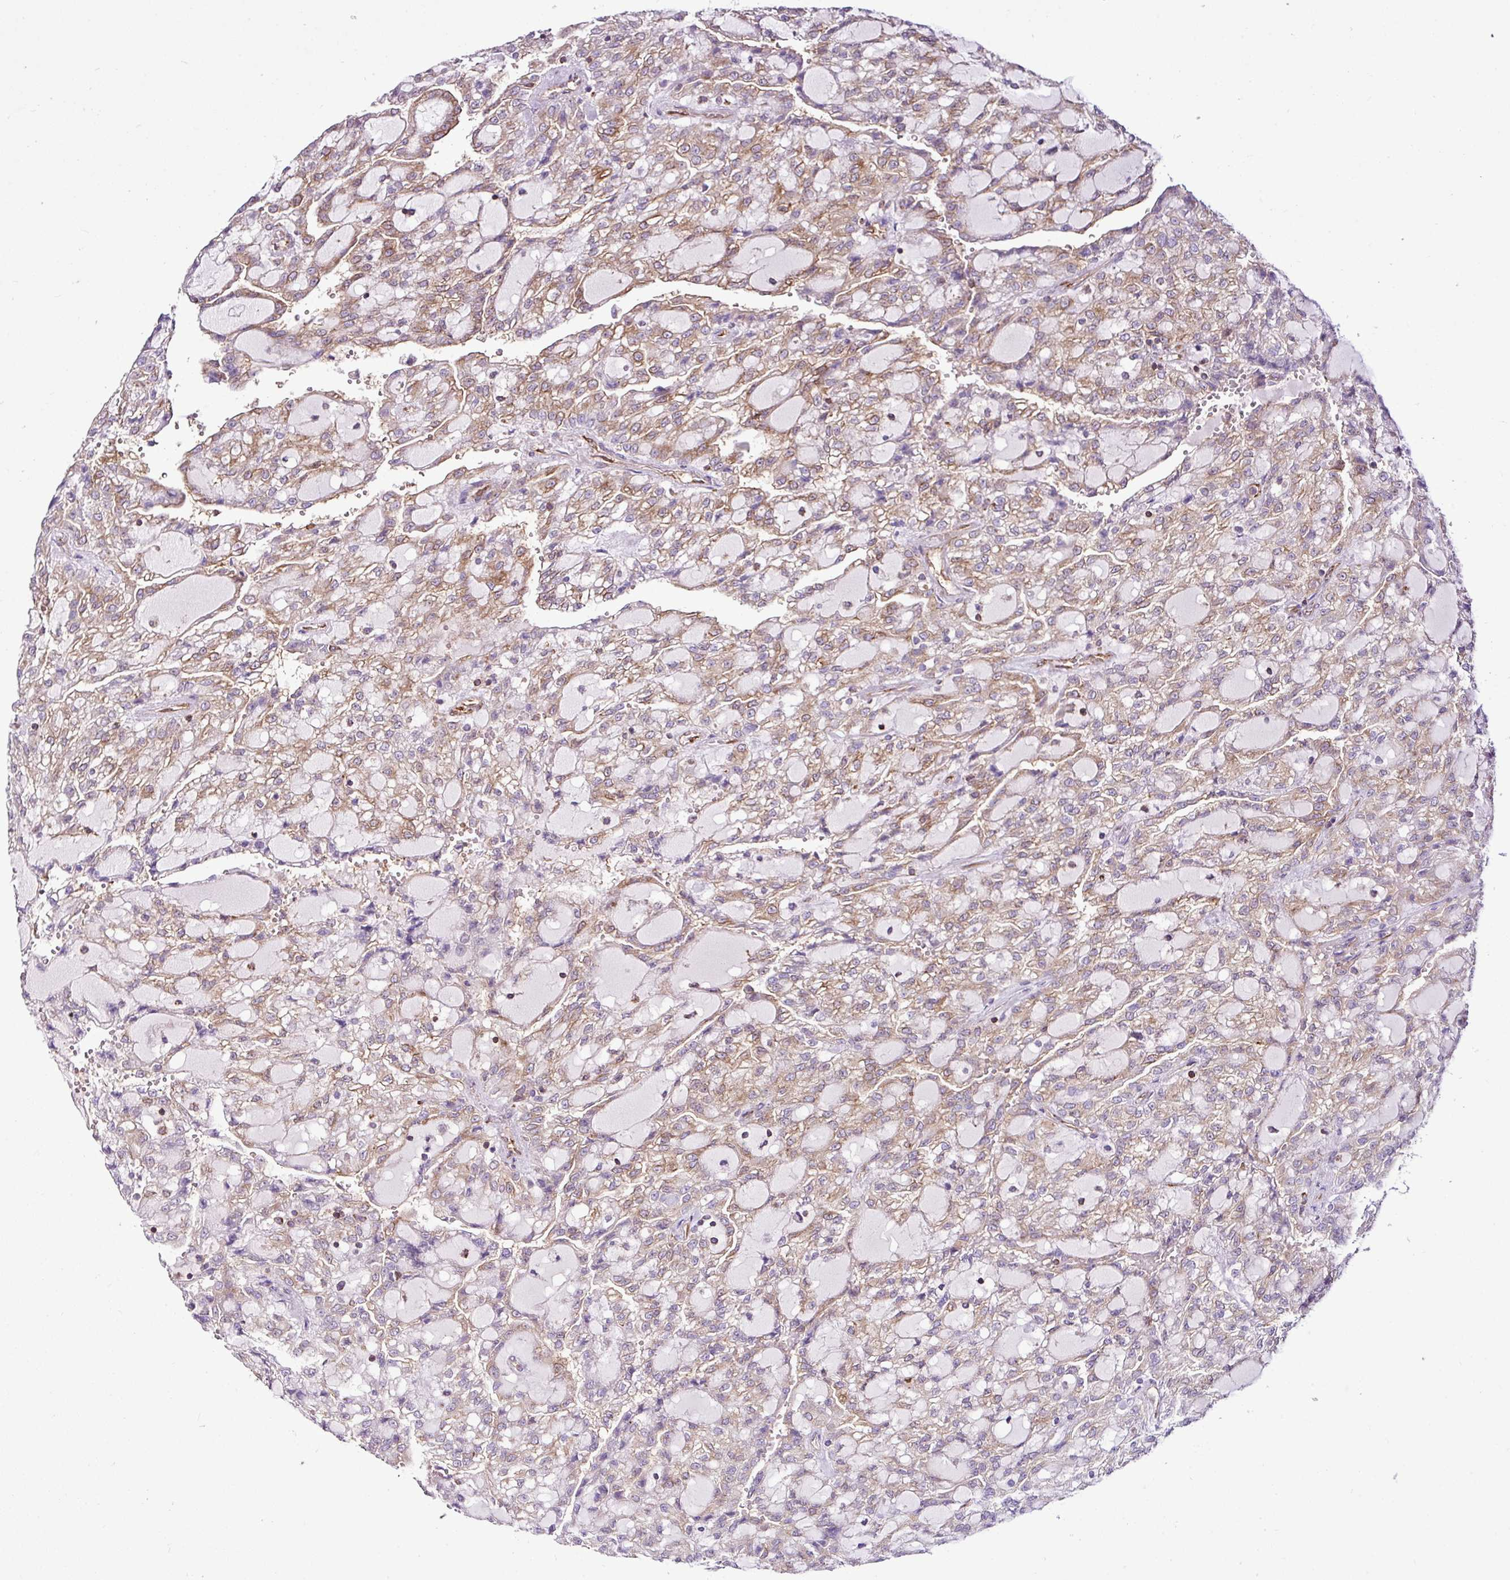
{"staining": {"intensity": "moderate", "quantity": "25%-75%", "location": "cytoplasmic/membranous"}, "tissue": "renal cancer", "cell_type": "Tumor cells", "image_type": "cancer", "snomed": [{"axis": "morphology", "description": "Adenocarcinoma, NOS"}, {"axis": "topography", "description": "Kidney"}], "caption": "Protein staining demonstrates moderate cytoplasmic/membranous staining in approximately 25%-75% of tumor cells in adenocarcinoma (renal).", "gene": "EME2", "patient": {"sex": "male", "age": 63}}